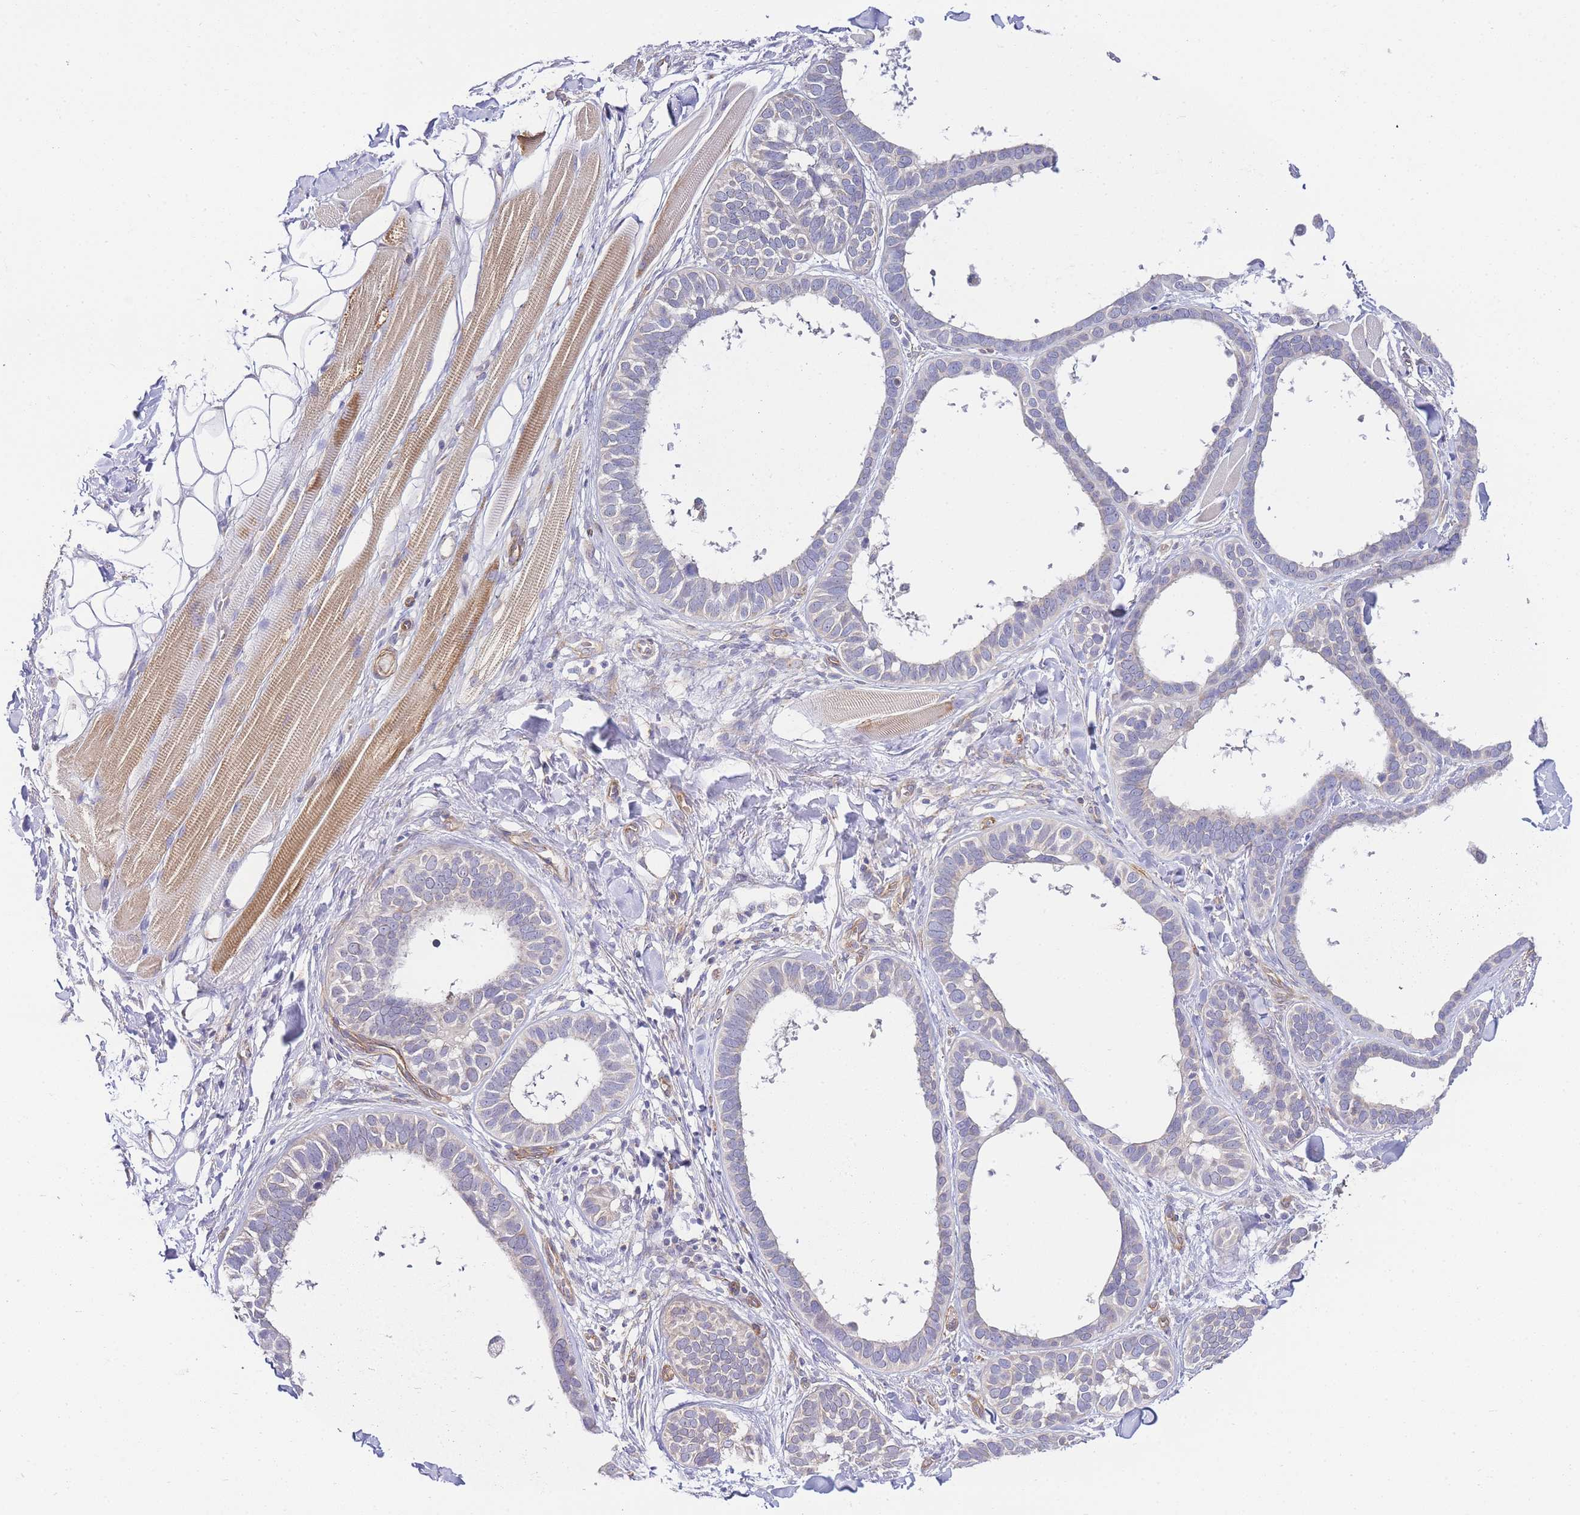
{"staining": {"intensity": "negative", "quantity": "none", "location": "none"}, "tissue": "skin cancer", "cell_type": "Tumor cells", "image_type": "cancer", "snomed": [{"axis": "morphology", "description": "Basal cell carcinoma"}, {"axis": "topography", "description": "Skin"}], "caption": "Image shows no protein positivity in tumor cells of skin cancer (basal cell carcinoma) tissue.", "gene": "PDCD7", "patient": {"sex": "male", "age": 62}}